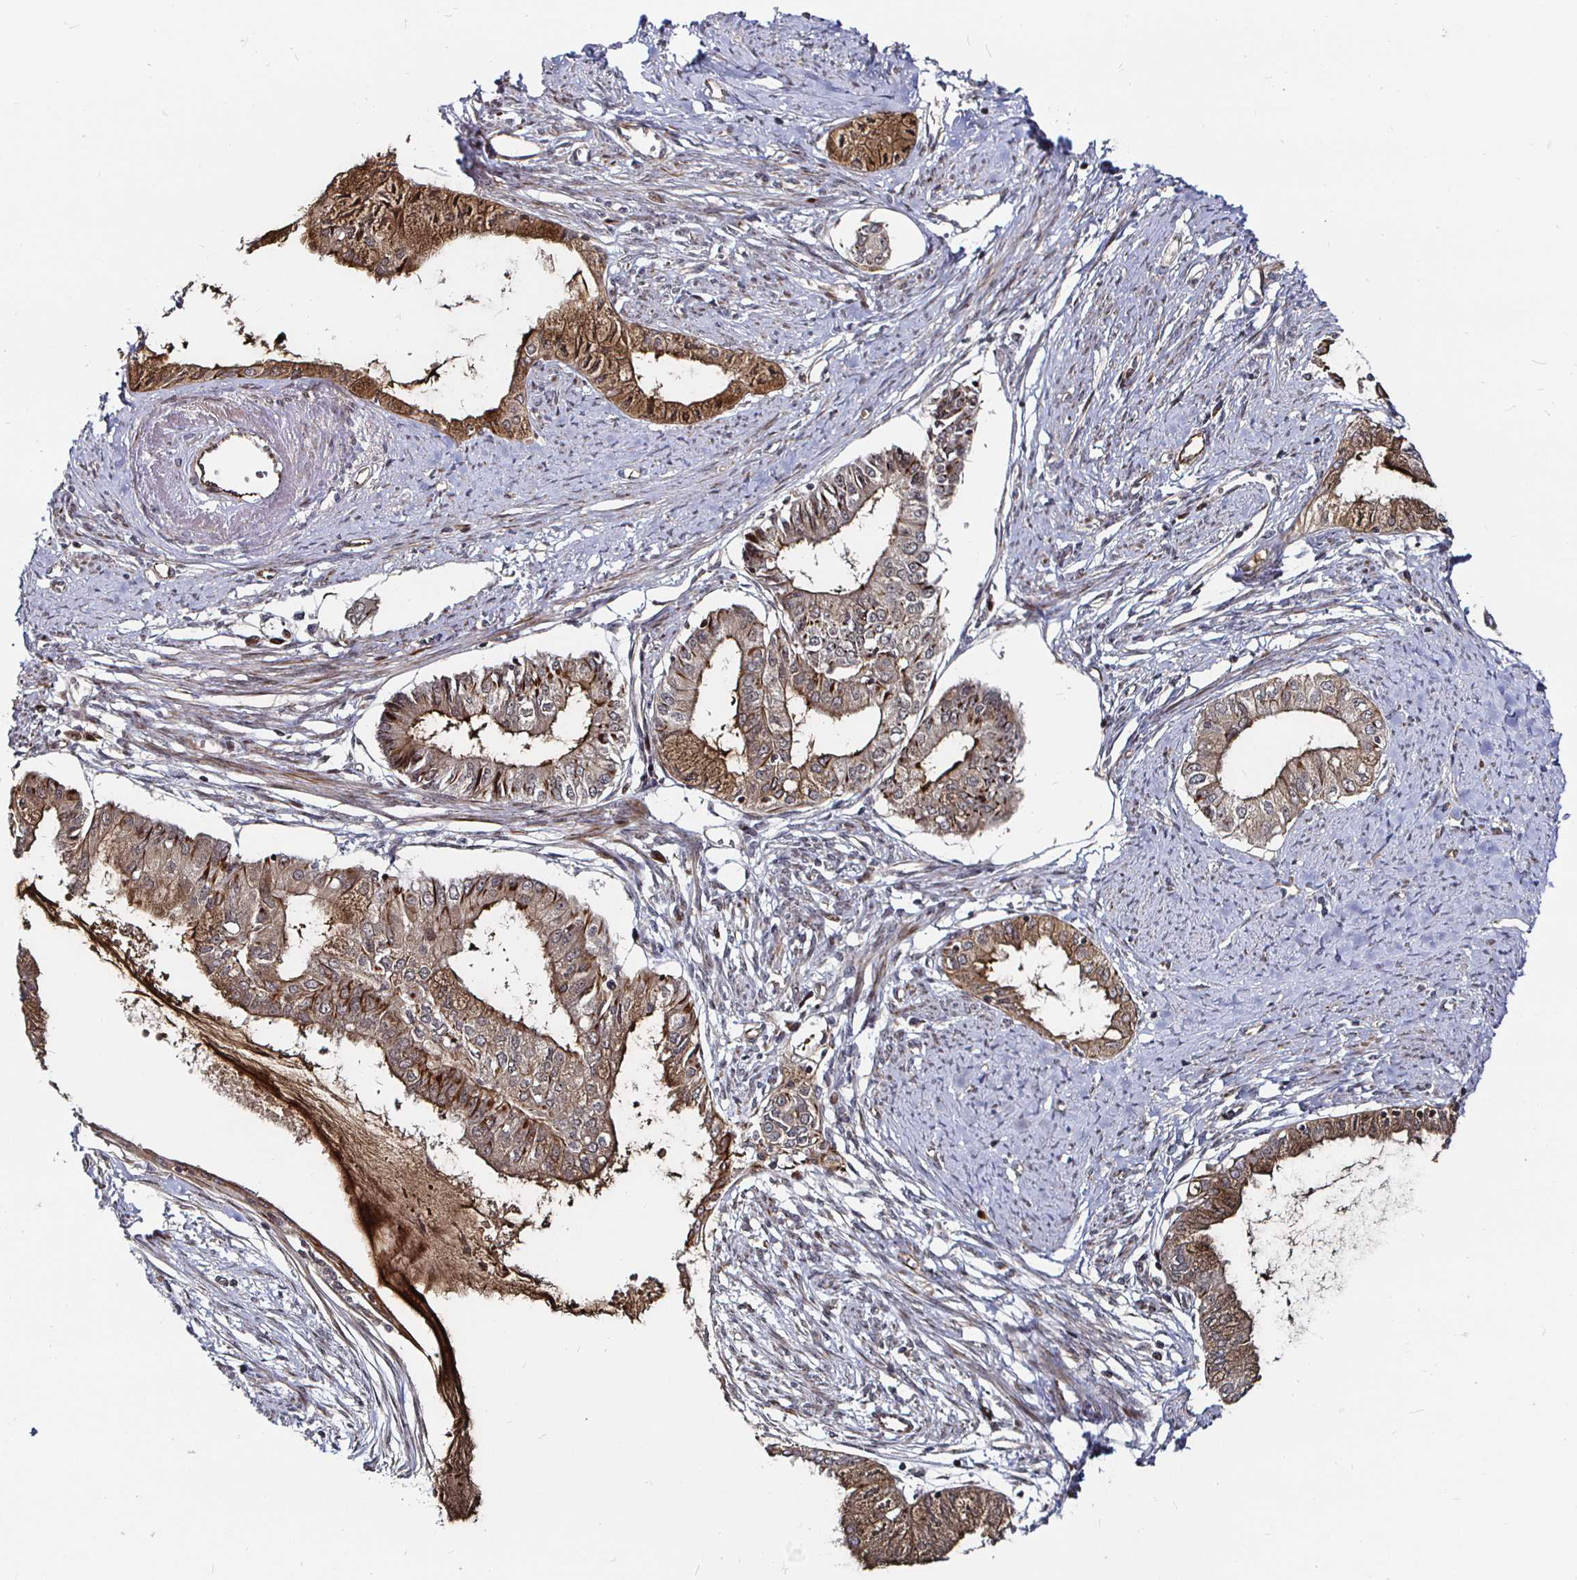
{"staining": {"intensity": "moderate", "quantity": ">75%", "location": "cytoplasmic/membranous"}, "tissue": "endometrial cancer", "cell_type": "Tumor cells", "image_type": "cancer", "snomed": [{"axis": "morphology", "description": "Adenocarcinoma, NOS"}, {"axis": "topography", "description": "Endometrium"}], "caption": "Endometrial cancer (adenocarcinoma) tissue shows moderate cytoplasmic/membranous staining in approximately >75% of tumor cells, visualized by immunohistochemistry.", "gene": "TBKBP1", "patient": {"sex": "female", "age": 76}}